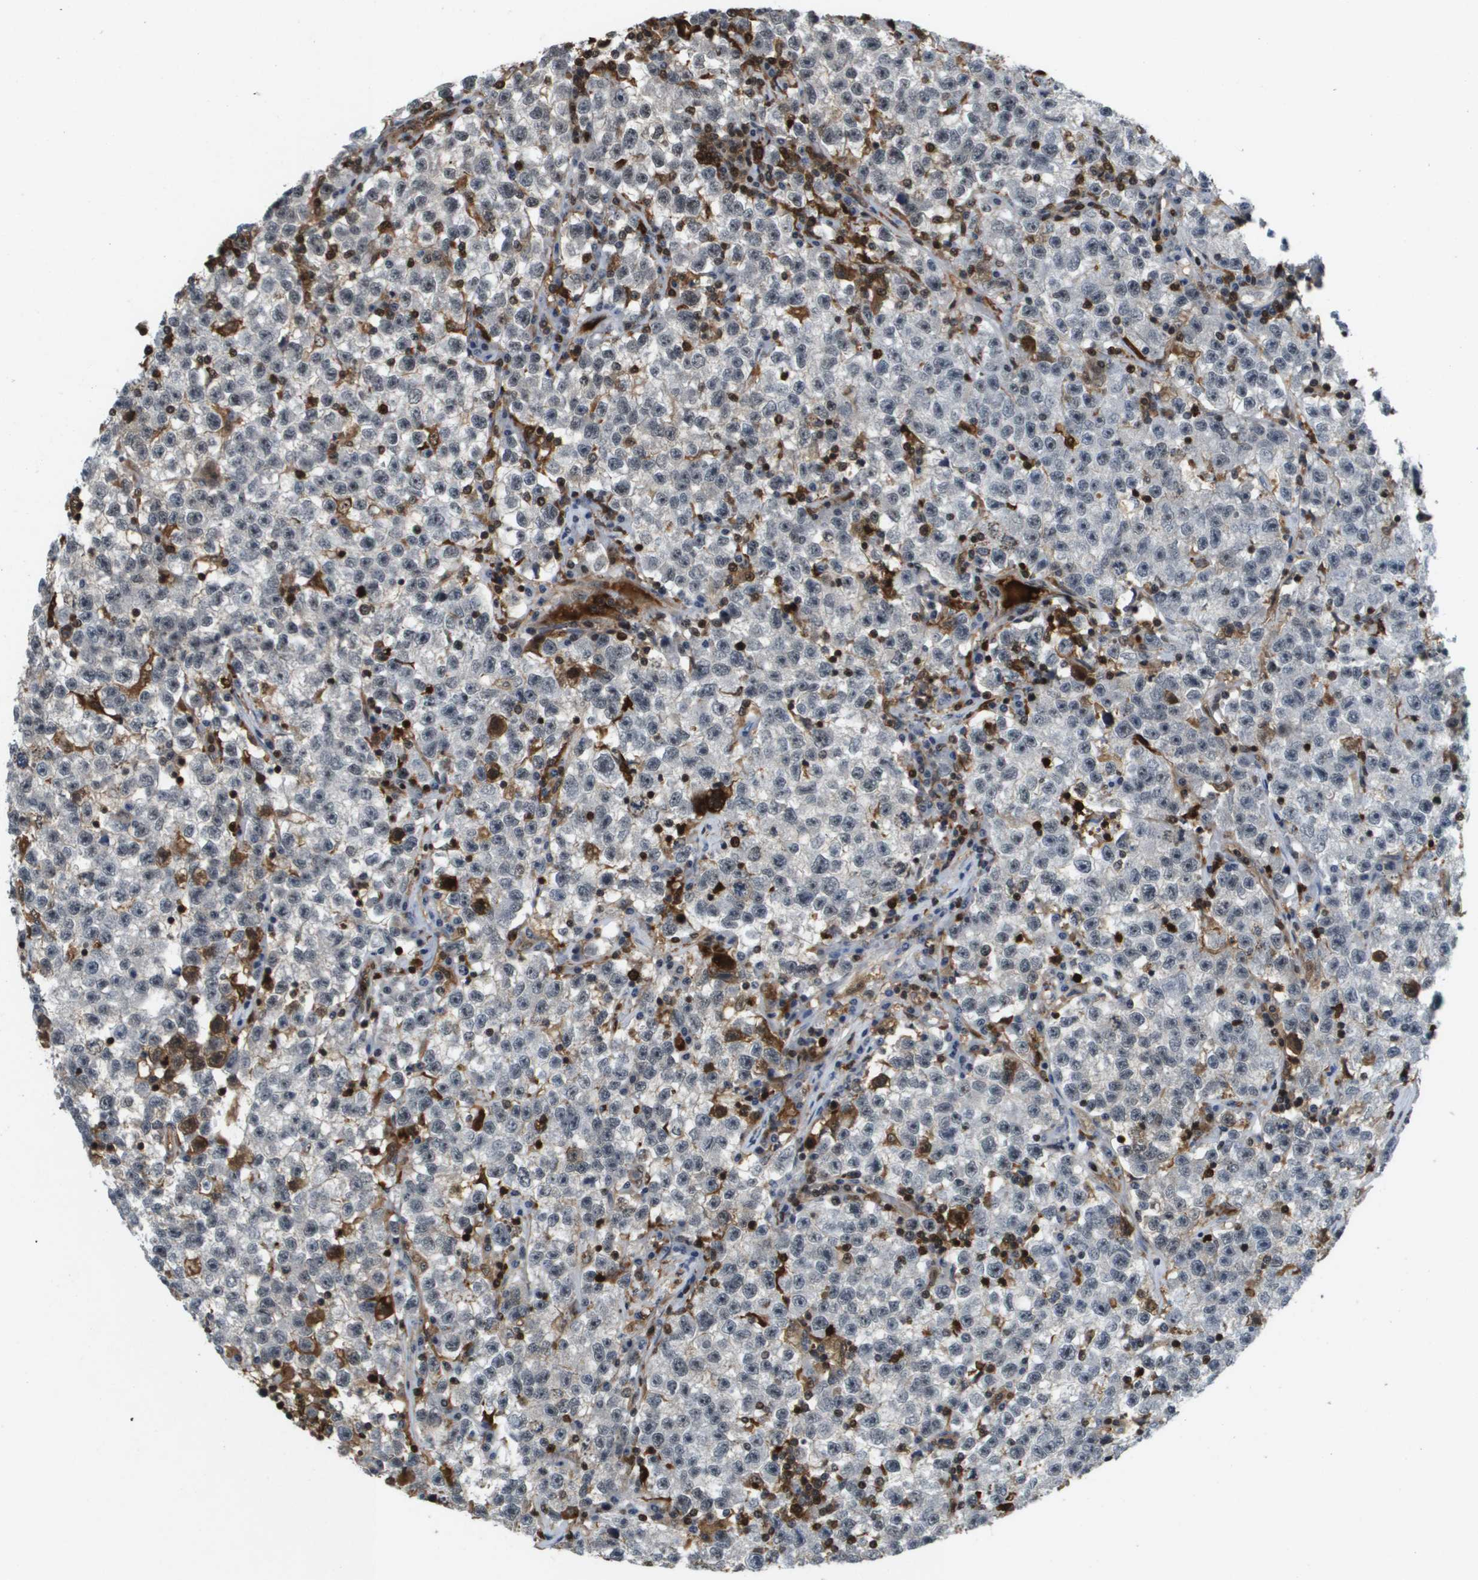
{"staining": {"intensity": "weak", "quantity": "25%-75%", "location": "nuclear"}, "tissue": "testis cancer", "cell_type": "Tumor cells", "image_type": "cancer", "snomed": [{"axis": "morphology", "description": "Seminoma, NOS"}, {"axis": "topography", "description": "Testis"}], "caption": "Tumor cells show low levels of weak nuclear expression in about 25%-75% of cells in human seminoma (testis).", "gene": "EP400", "patient": {"sex": "male", "age": 22}}